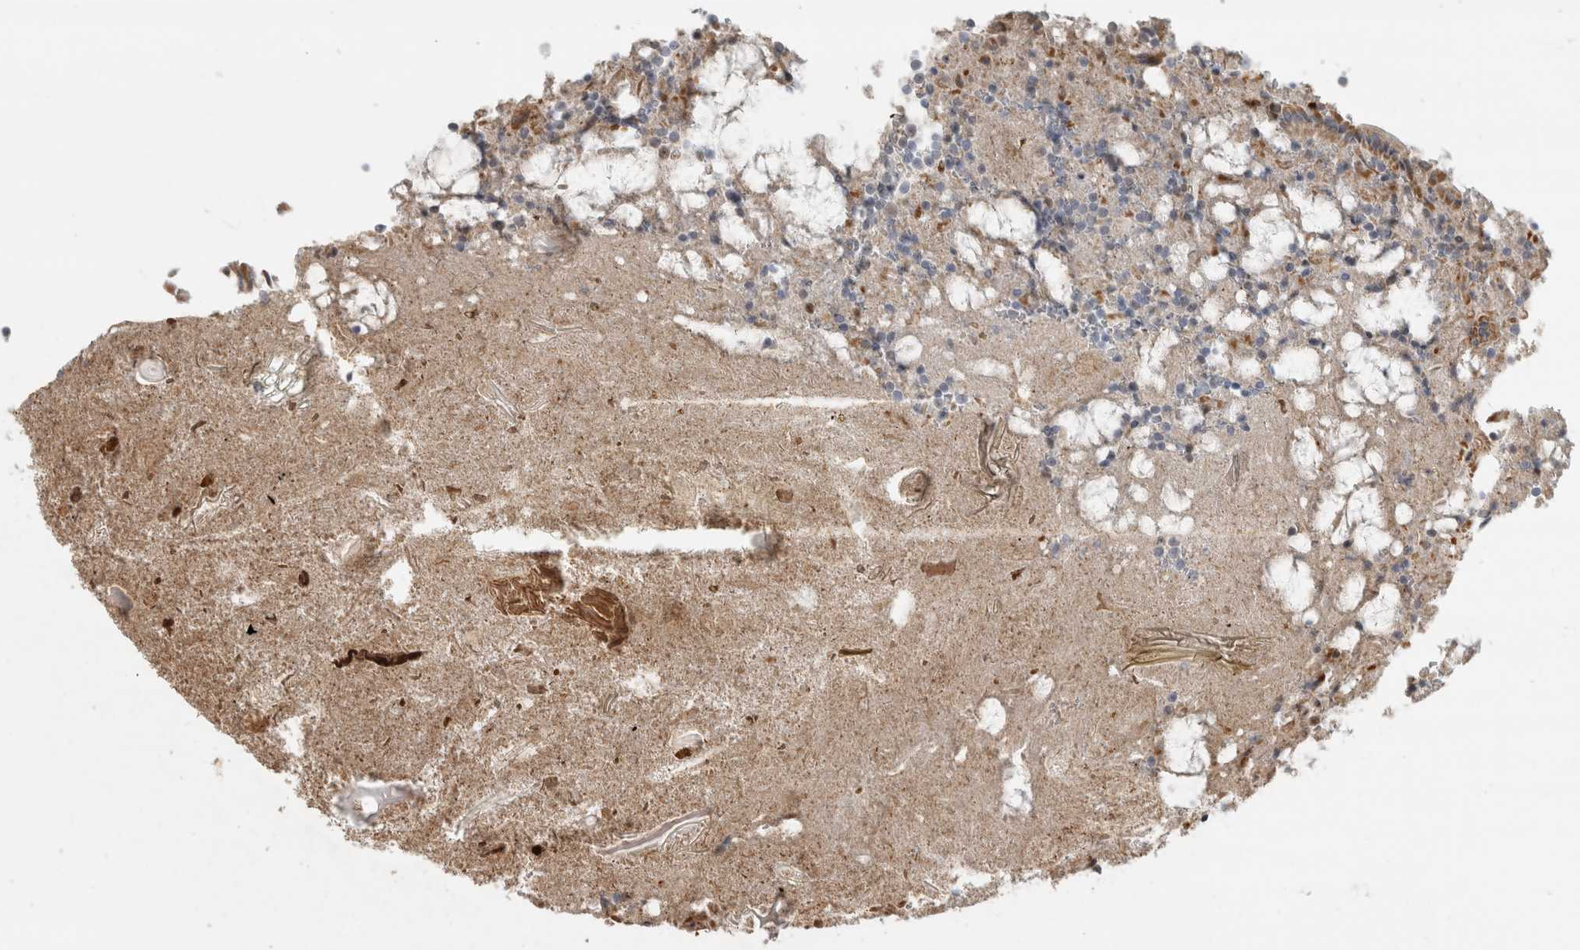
{"staining": {"intensity": "moderate", "quantity": ">75%", "location": "cytoplasmic/membranous"}, "tissue": "appendix", "cell_type": "Glandular cells", "image_type": "normal", "snomed": [{"axis": "morphology", "description": "Normal tissue, NOS"}, {"axis": "topography", "description": "Appendix"}], "caption": "A brown stain highlights moderate cytoplasmic/membranous positivity of a protein in glandular cells of benign appendix.", "gene": "NAB2", "patient": {"sex": "female", "age": 17}}